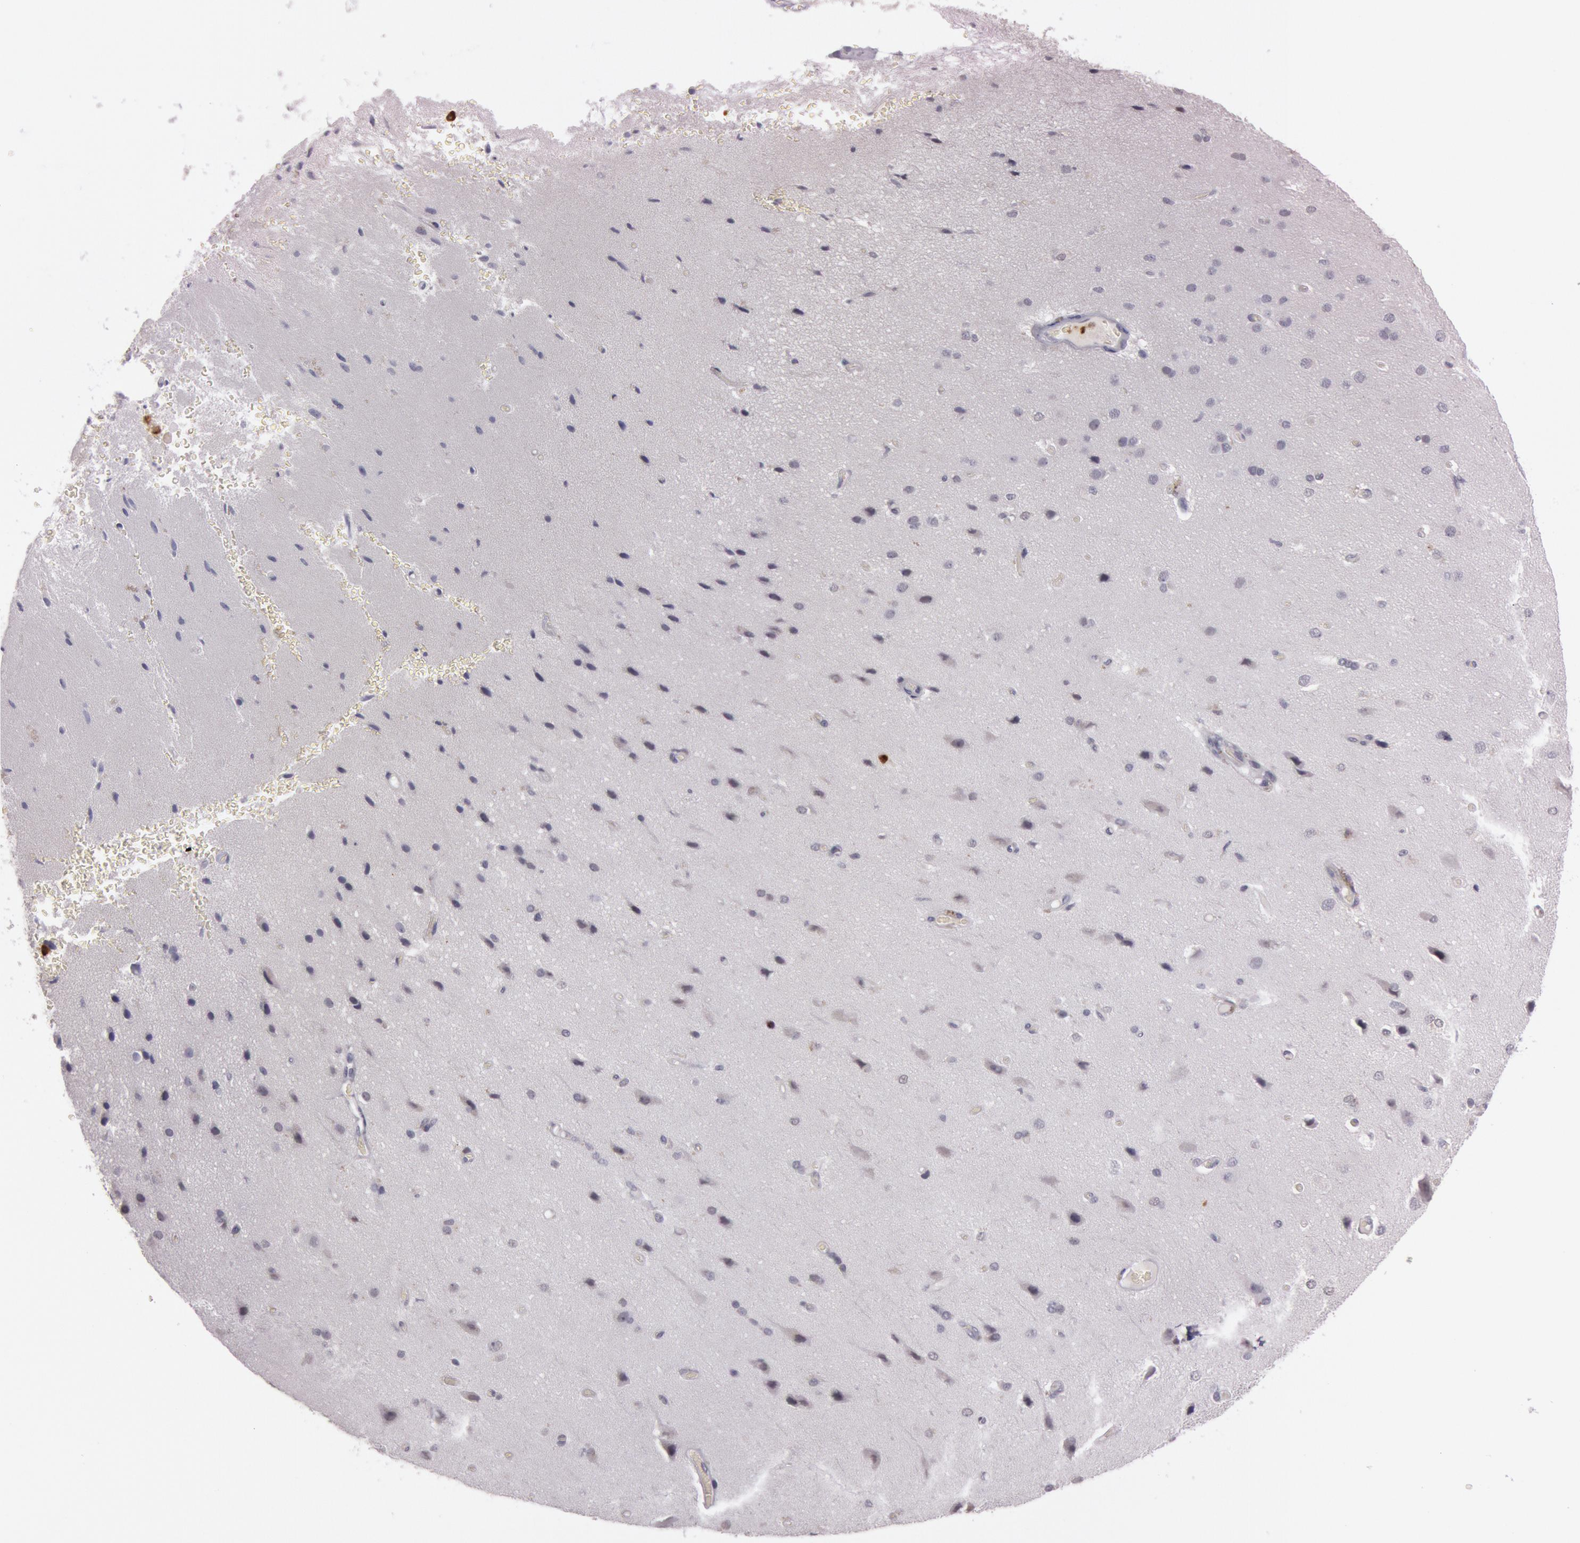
{"staining": {"intensity": "negative", "quantity": "none", "location": "none"}, "tissue": "cerebral cortex", "cell_type": "Endothelial cells", "image_type": "normal", "snomed": [{"axis": "morphology", "description": "Normal tissue, NOS"}, {"axis": "morphology", "description": "Glioma, malignant, High grade"}, {"axis": "topography", "description": "Cerebral cortex"}], "caption": "The histopathology image reveals no significant expression in endothelial cells of cerebral cortex. The staining is performed using DAB brown chromogen with nuclei counter-stained in using hematoxylin.", "gene": "KDM6A", "patient": {"sex": "male", "age": 77}}